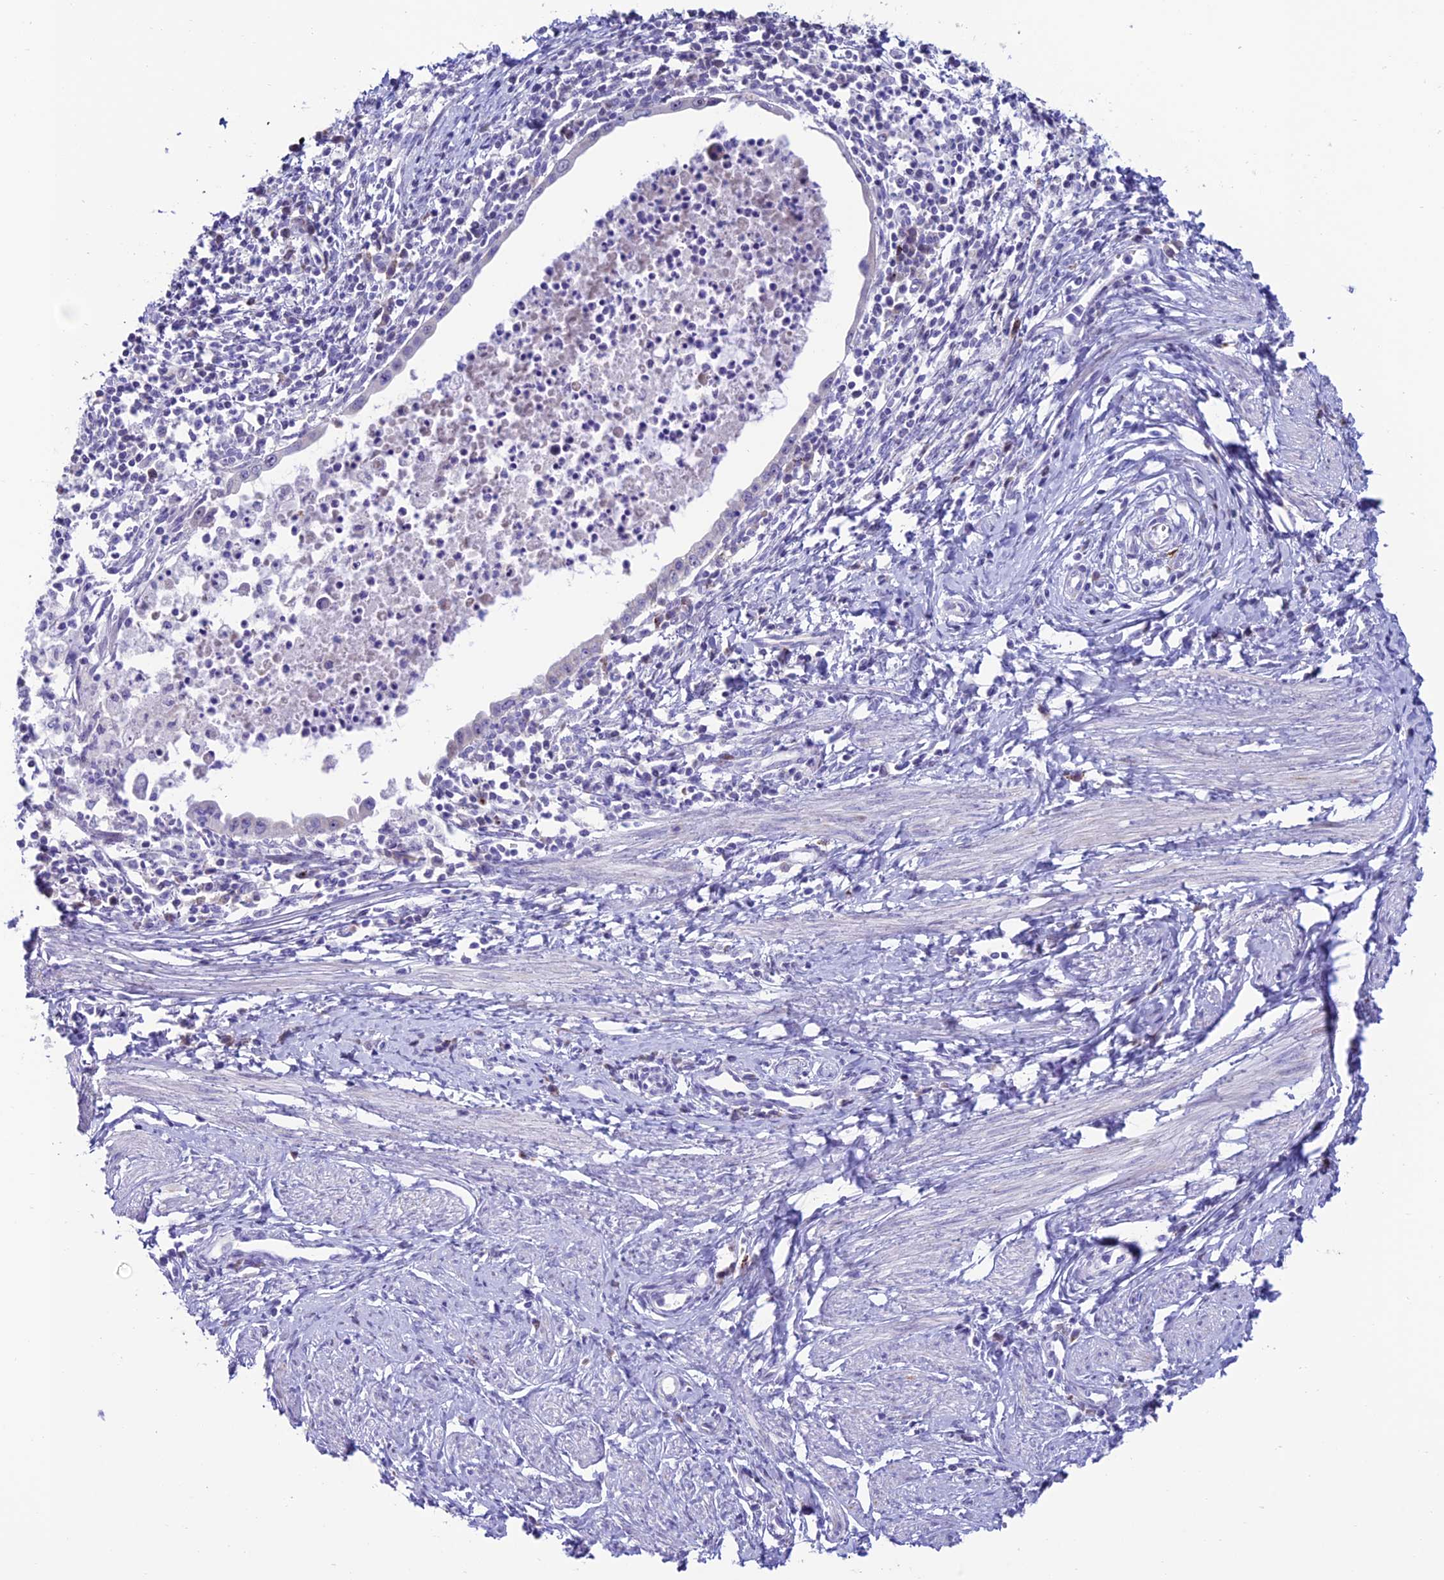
{"staining": {"intensity": "negative", "quantity": "none", "location": "none"}, "tissue": "cervical cancer", "cell_type": "Tumor cells", "image_type": "cancer", "snomed": [{"axis": "morphology", "description": "Adenocarcinoma, NOS"}, {"axis": "topography", "description": "Cervix"}], "caption": "Adenocarcinoma (cervical) was stained to show a protein in brown. There is no significant staining in tumor cells.", "gene": "SLC10A1", "patient": {"sex": "female", "age": 36}}